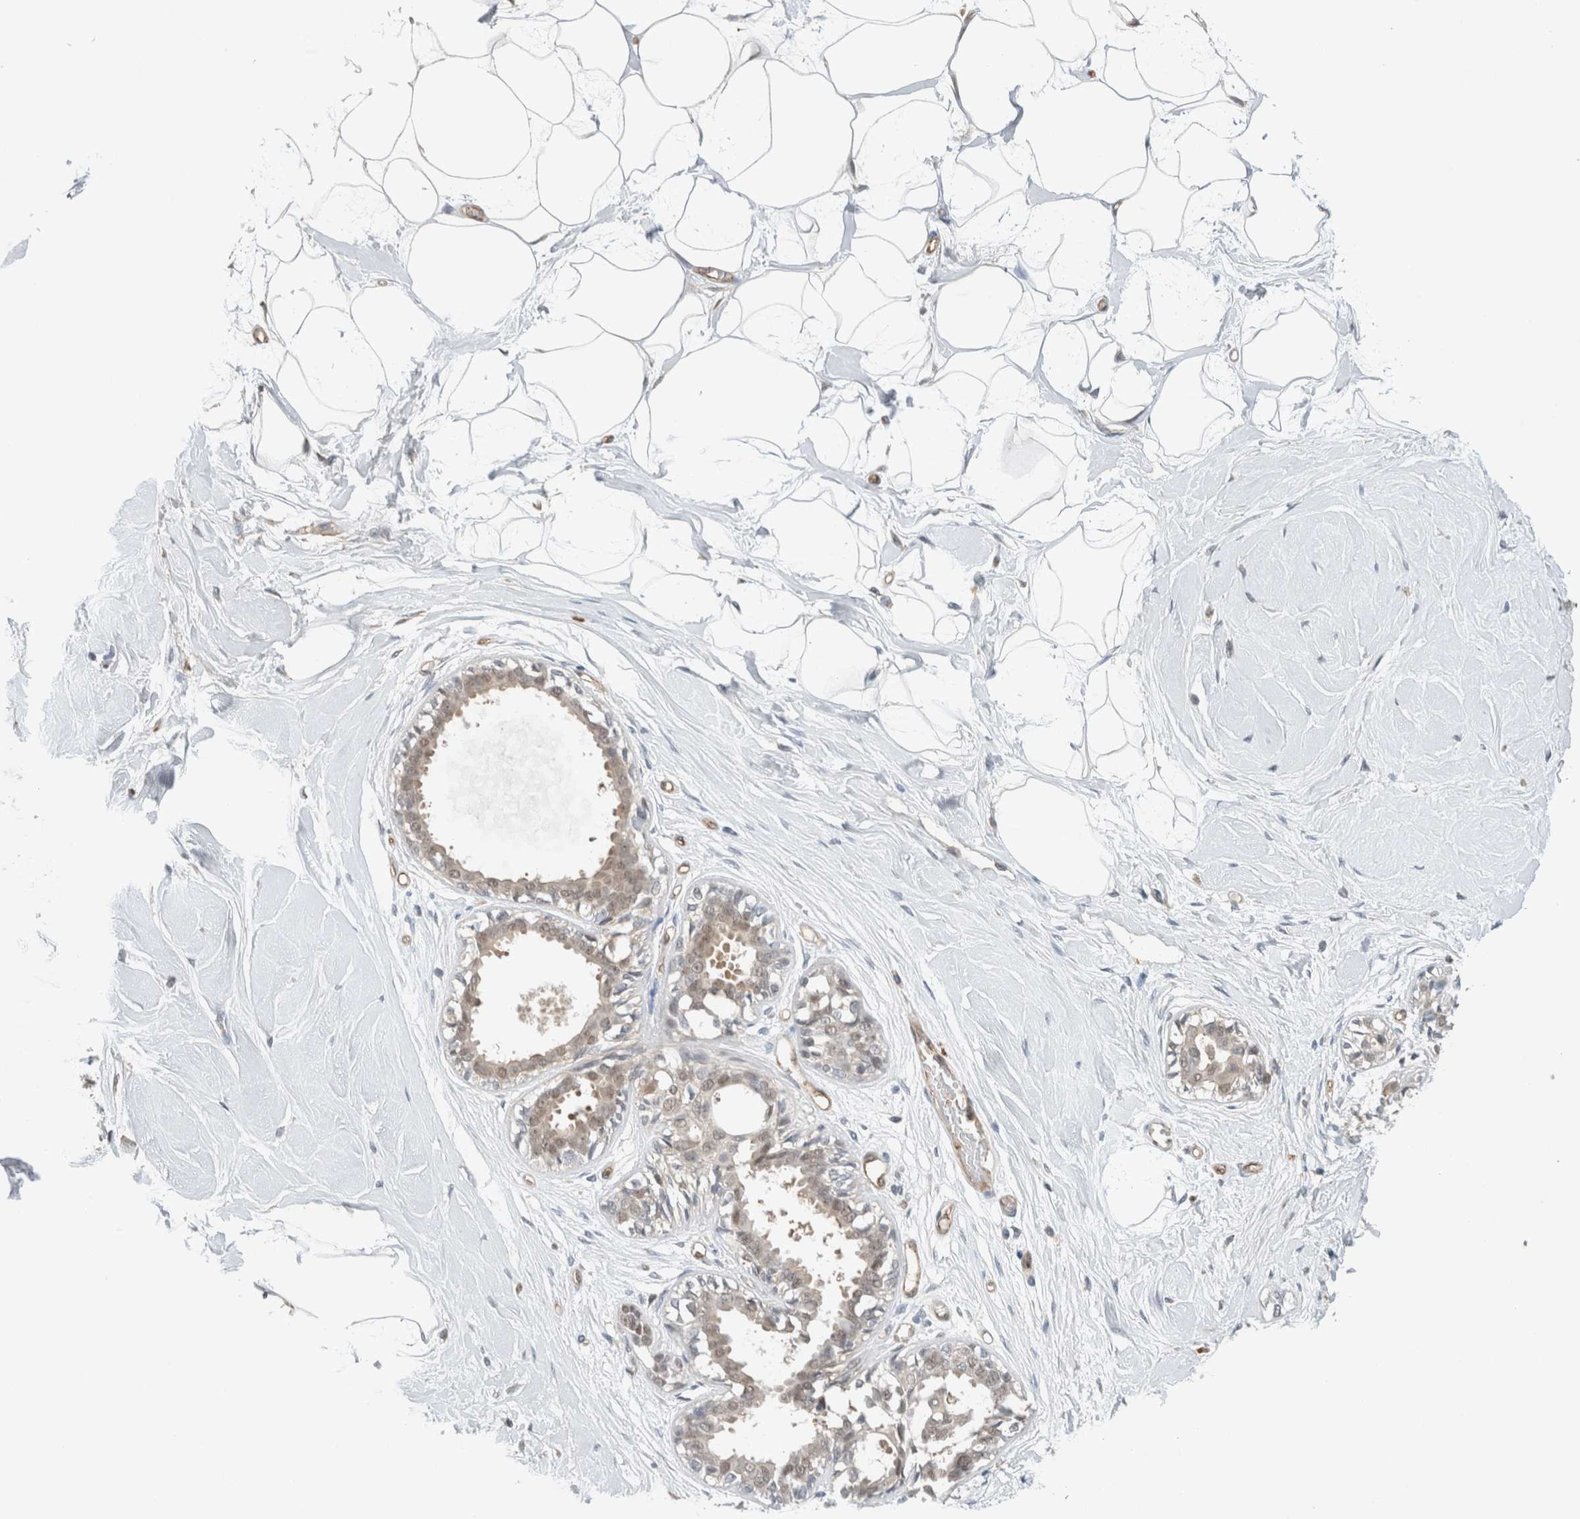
{"staining": {"intensity": "negative", "quantity": "none", "location": "none"}, "tissue": "breast", "cell_type": "Adipocytes", "image_type": "normal", "snomed": [{"axis": "morphology", "description": "Normal tissue, NOS"}, {"axis": "topography", "description": "Breast"}], "caption": "High magnification brightfield microscopy of unremarkable breast stained with DAB (brown) and counterstained with hematoxylin (blue): adipocytes show no significant positivity. (Brightfield microscopy of DAB immunohistochemistry (IHC) at high magnification).", "gene": "PFDN4", "patient": {"sex": "female", "age": 45}}